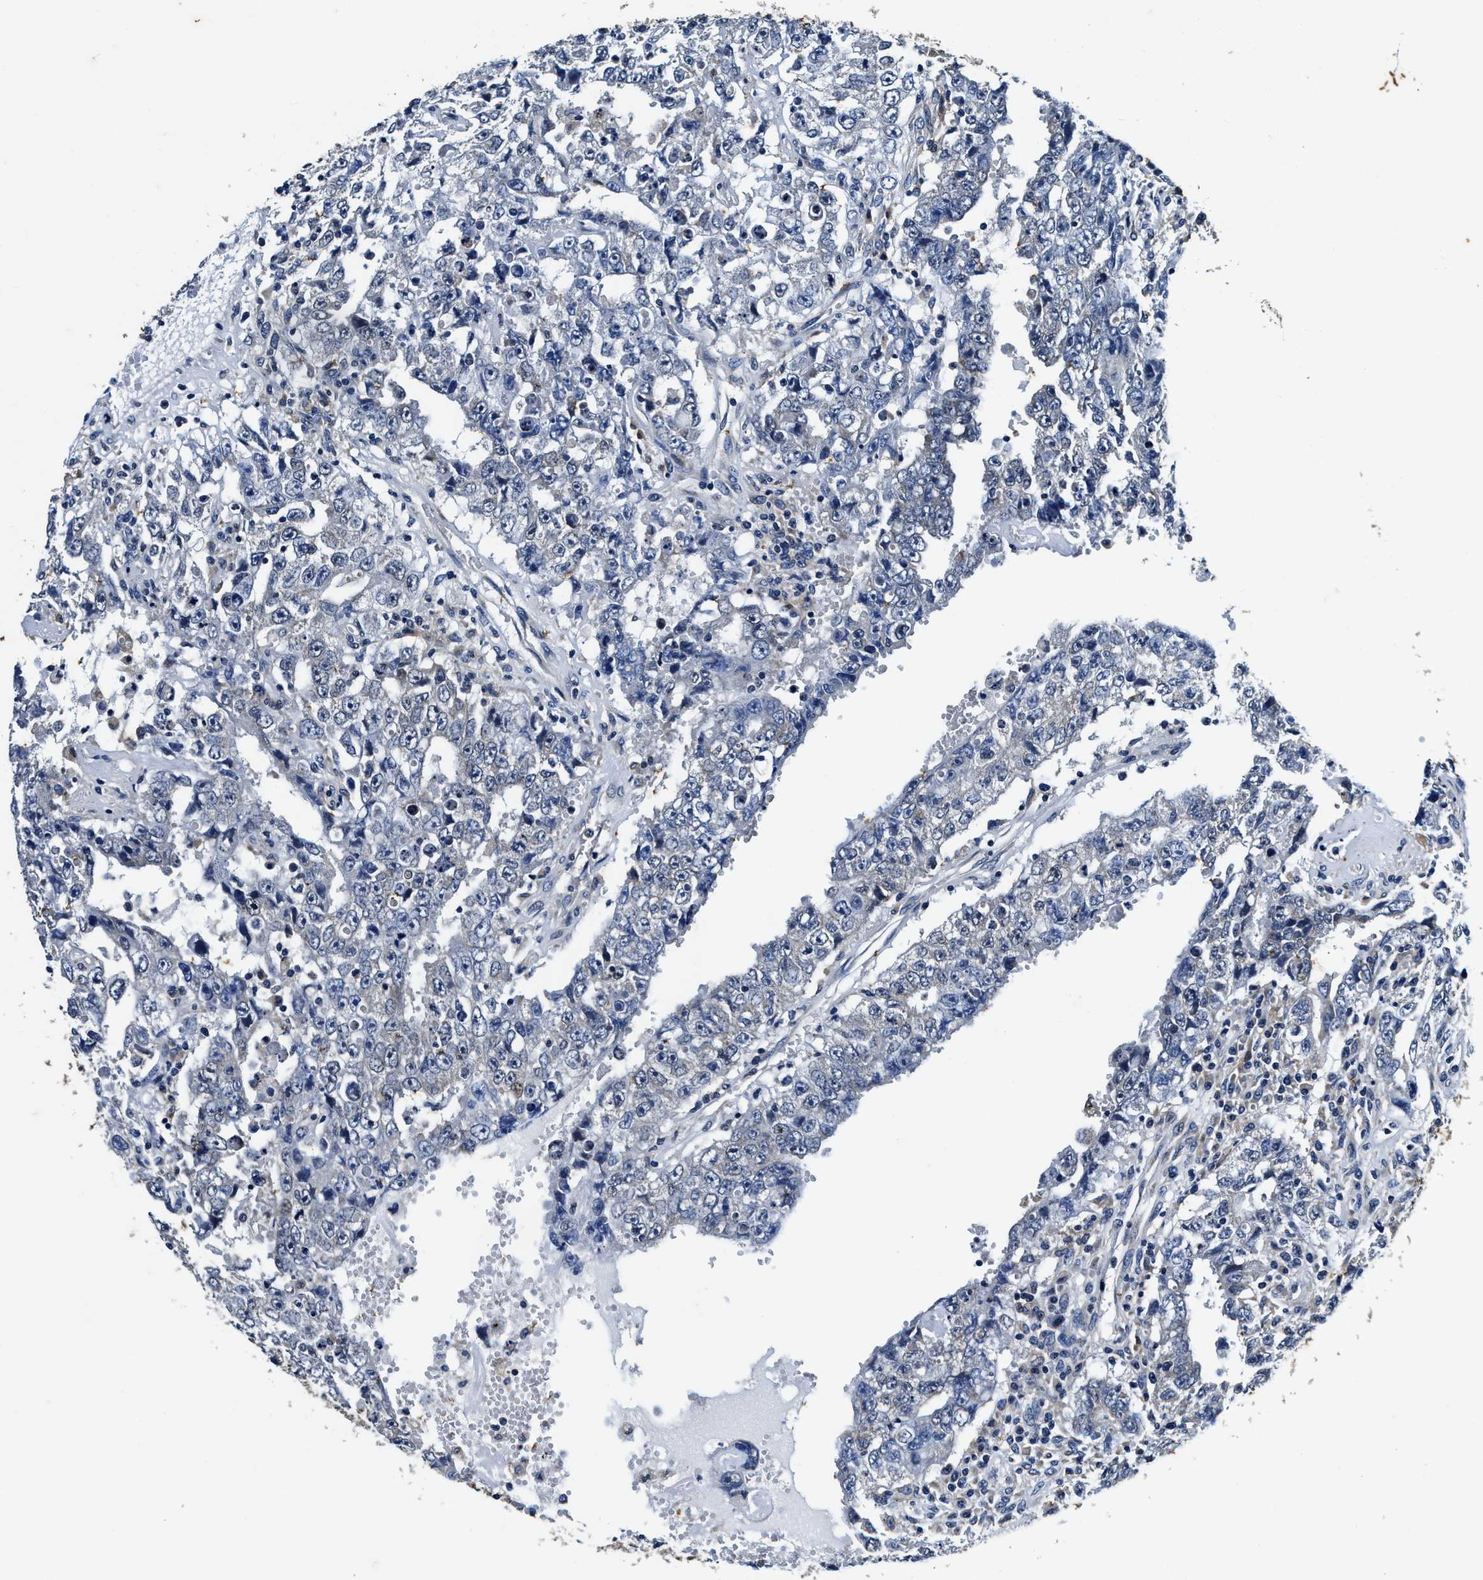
{"staining": {"intensity": "negative", "quantity": "none", "location": "none"}, "tissue": "testis cancer", "cell_type": "Tumor cells", "image_type": "cancer", "snomed": [{"axis": "morphology", "description": "Carcinoma, Embryonal, NOS"}, {"axis": "topography", "description": "Testis"}], "caption": "Testis cancer was stained to show a protein in brown. There is no significant staining in tumor cells.", "gene": "PI4KB", "patient": {"sex": "male", "age": 26}}